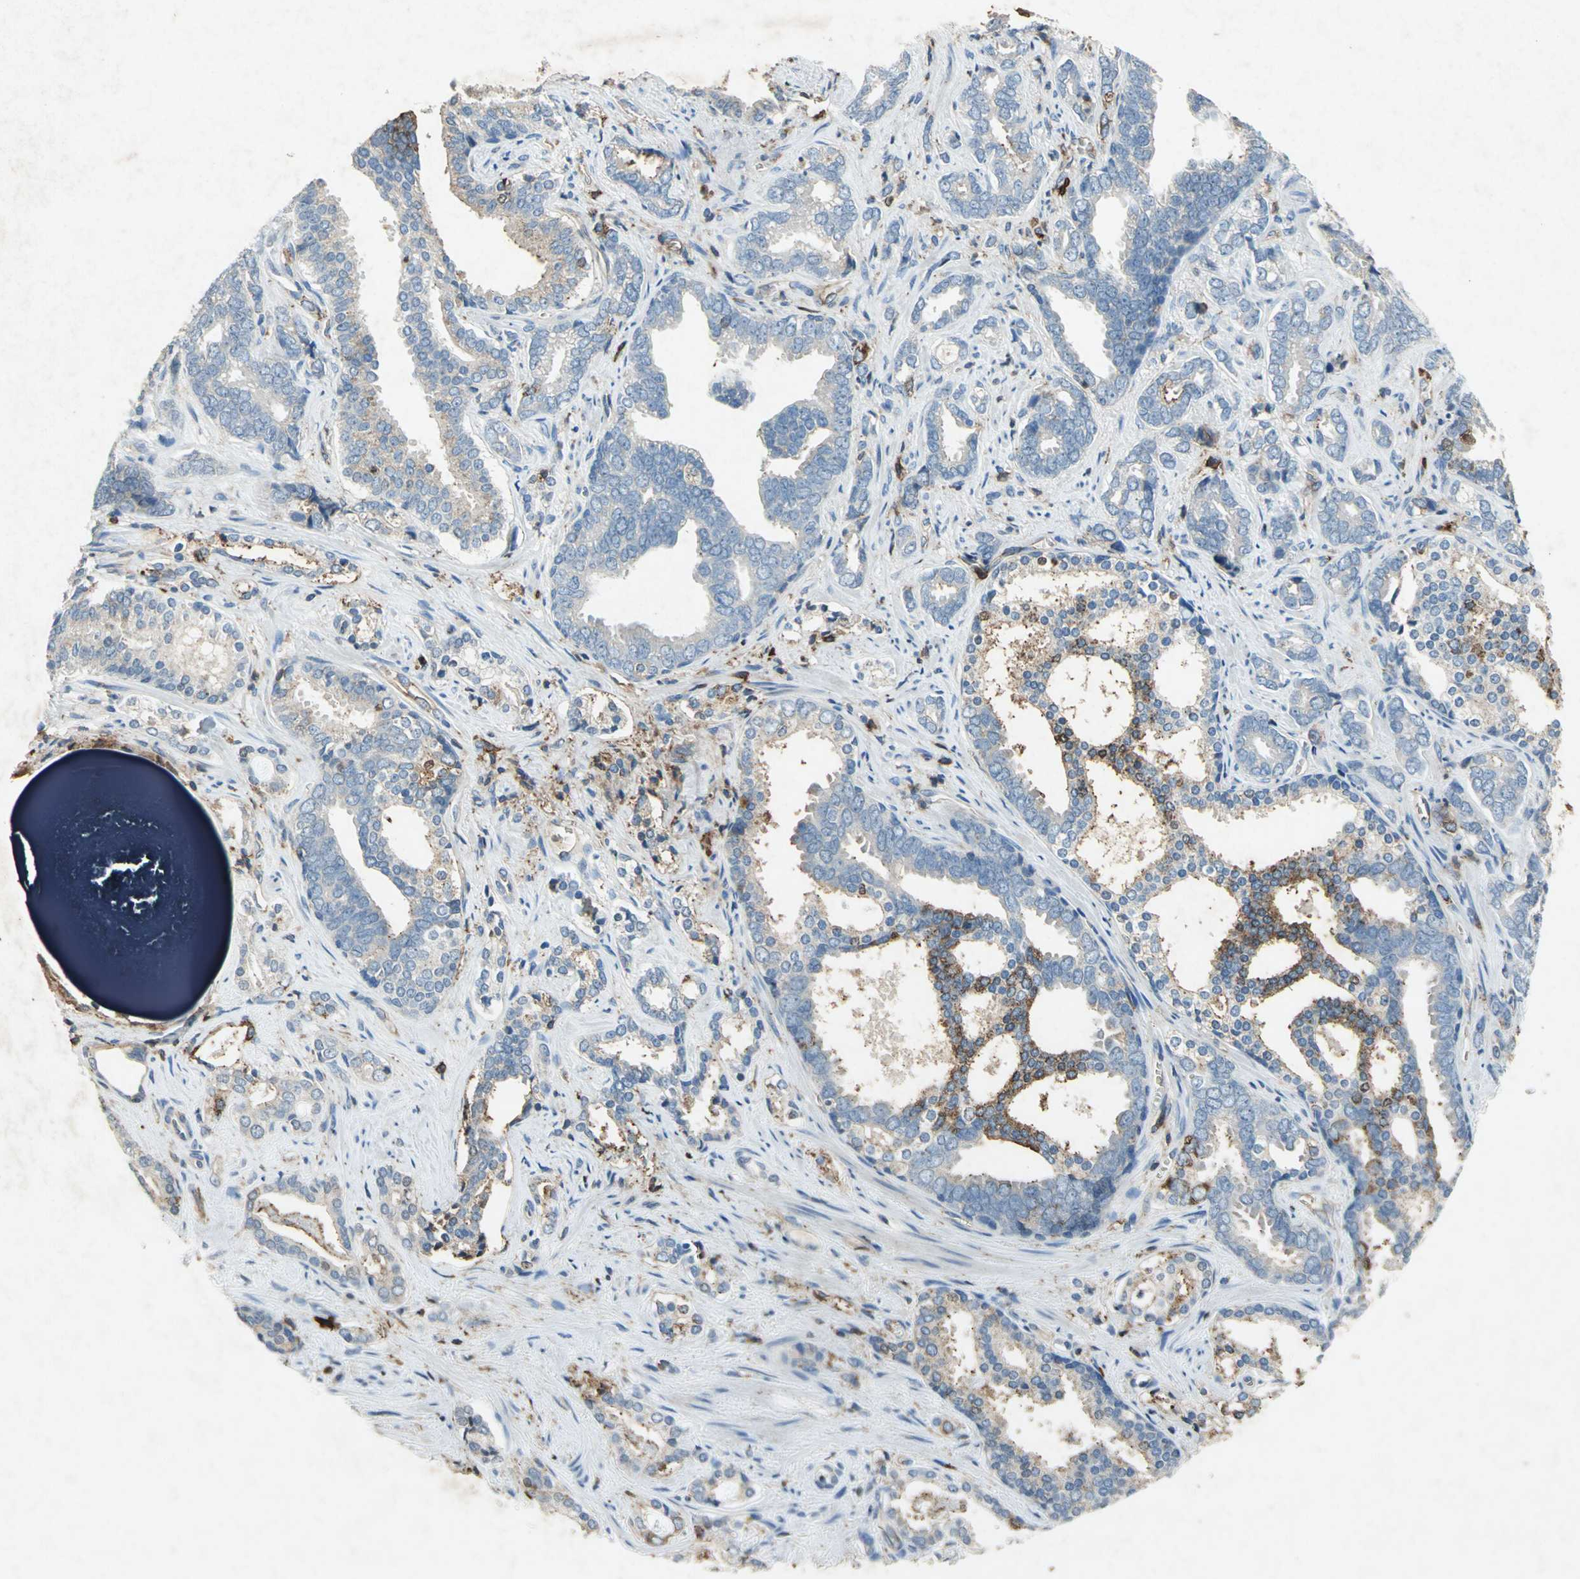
{"staining": {"intensity": "weak", "quantity": "25%-75%", "location": "cytoplasmic/membranous"}, "tissue": "prostate cancer", "cell_type": "Tumor cells", "image_type": "cancer", "snomed": [{"axis": "morphology", "description": "Adenocarcinoma, High grade"}, {"axis": "topography", "description": "Prostate"}], "caption": "An immunohistochemistry histopathology image of neoplastic tissue is shown. Protein staining in brown highlights weak cytoplasmic/membranous positivity in prostate cancer within tumor cells. The protein is stained brown, and the nuclei are stained in blue (DAB IHC with brightfield microscopy, high magnification).", "gene": "CCR6", "patient": {"sex": "male", "age": 67}}